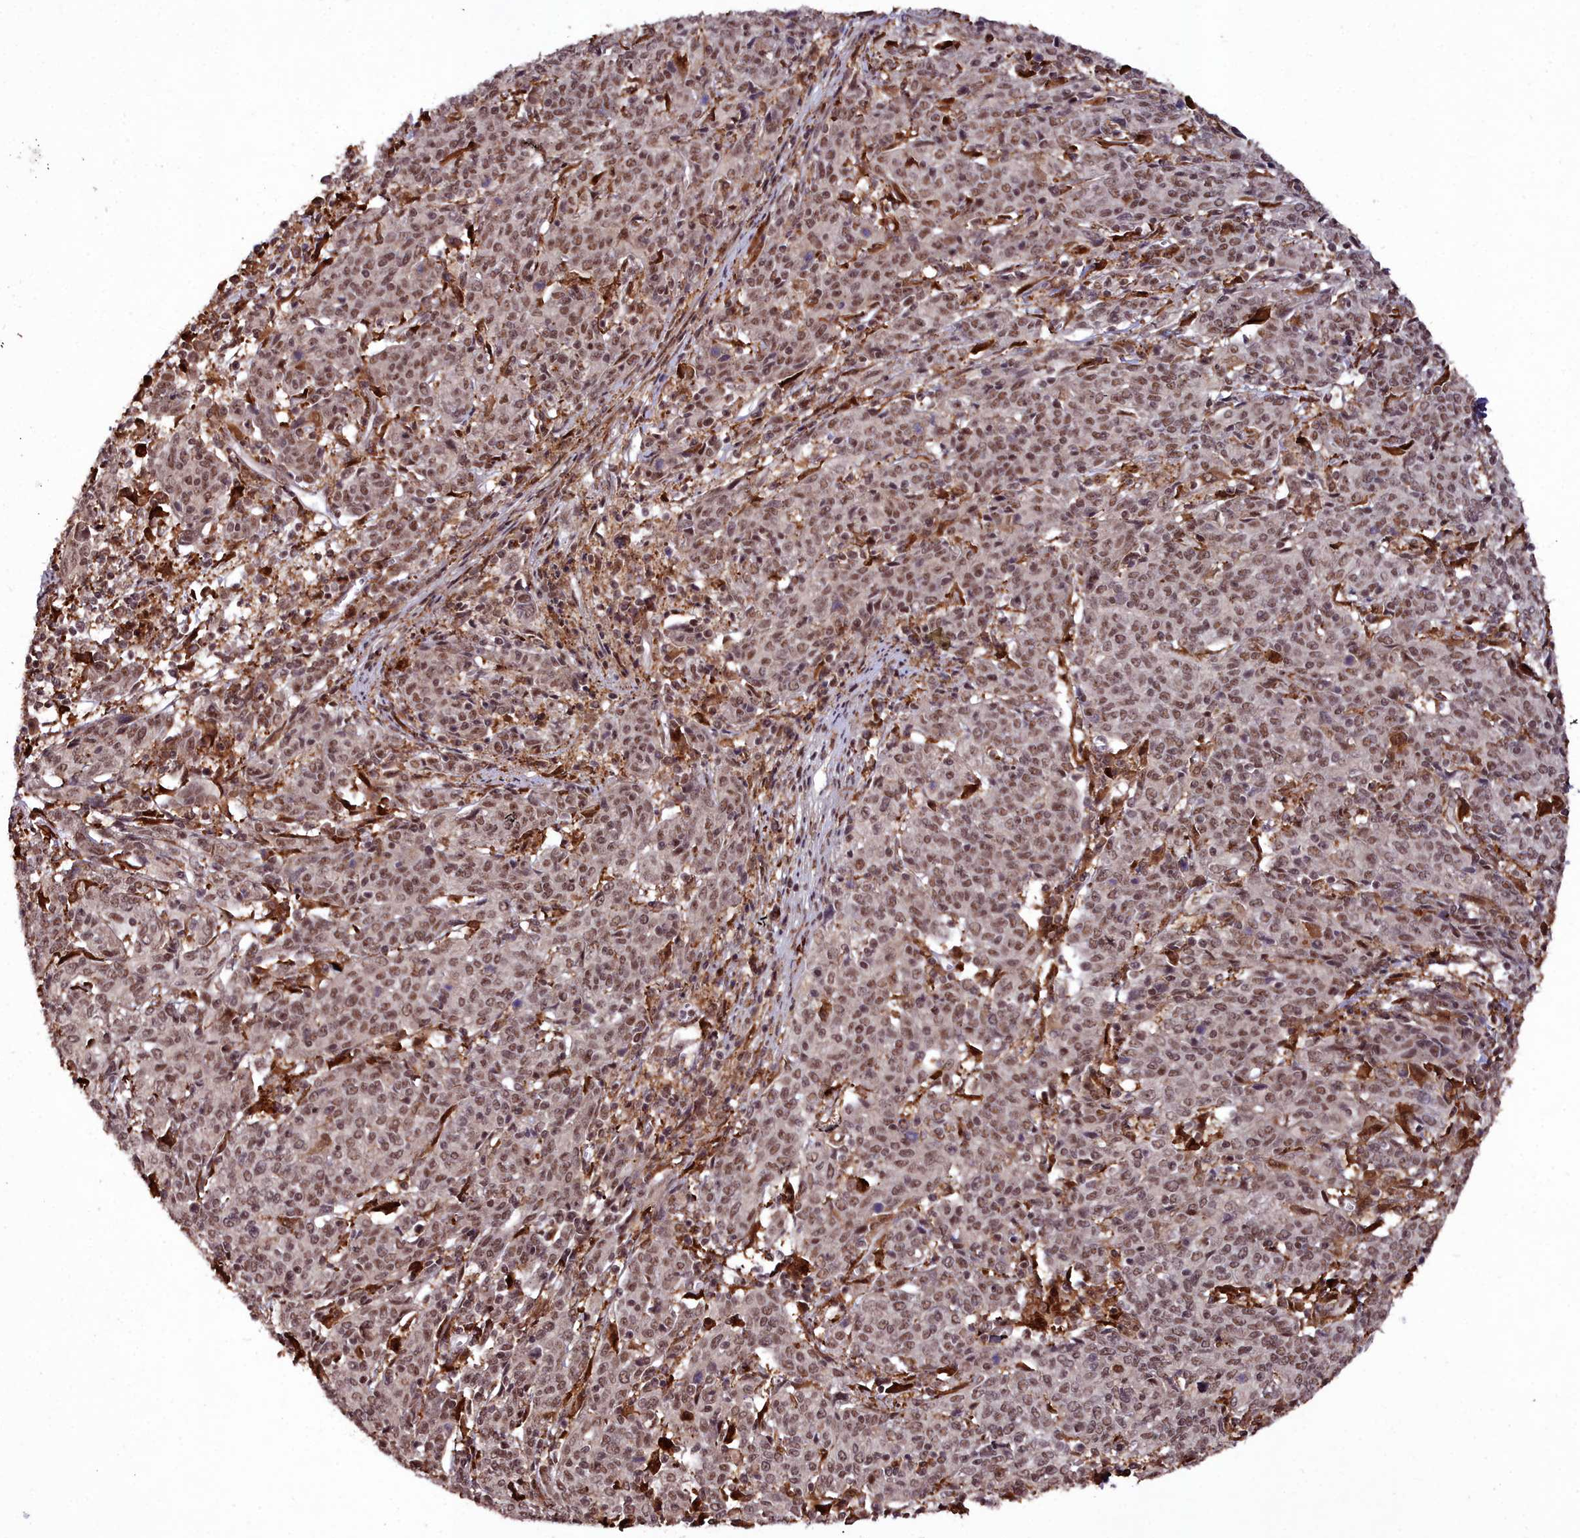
{"staining": {"intensity": "strong", "quantity": ">75%", "location": "nuclear"}, "tissue": "cervical cancer", "cell_type": "Tumor cells", "image_type": "cancer", "snomed": [{"axis": "morphology", "description": "Squamous cell carcinoma, NOS"}, {"axis": "topography", "description": "Cervix"}], "caption": "Immunohistochemical staining of human squamous cell carcinoma (cervical) reveals strong nuclear protein staining in about >75% of tumor cells. The staining was performed using DAB (3,3'-diaminobenzidine), with brown indicating positive protein expression. Nuclei are stained blue with hematoxylin.", "gene": "CXXC1", "patient": {"sex": "female", "age": 67}}